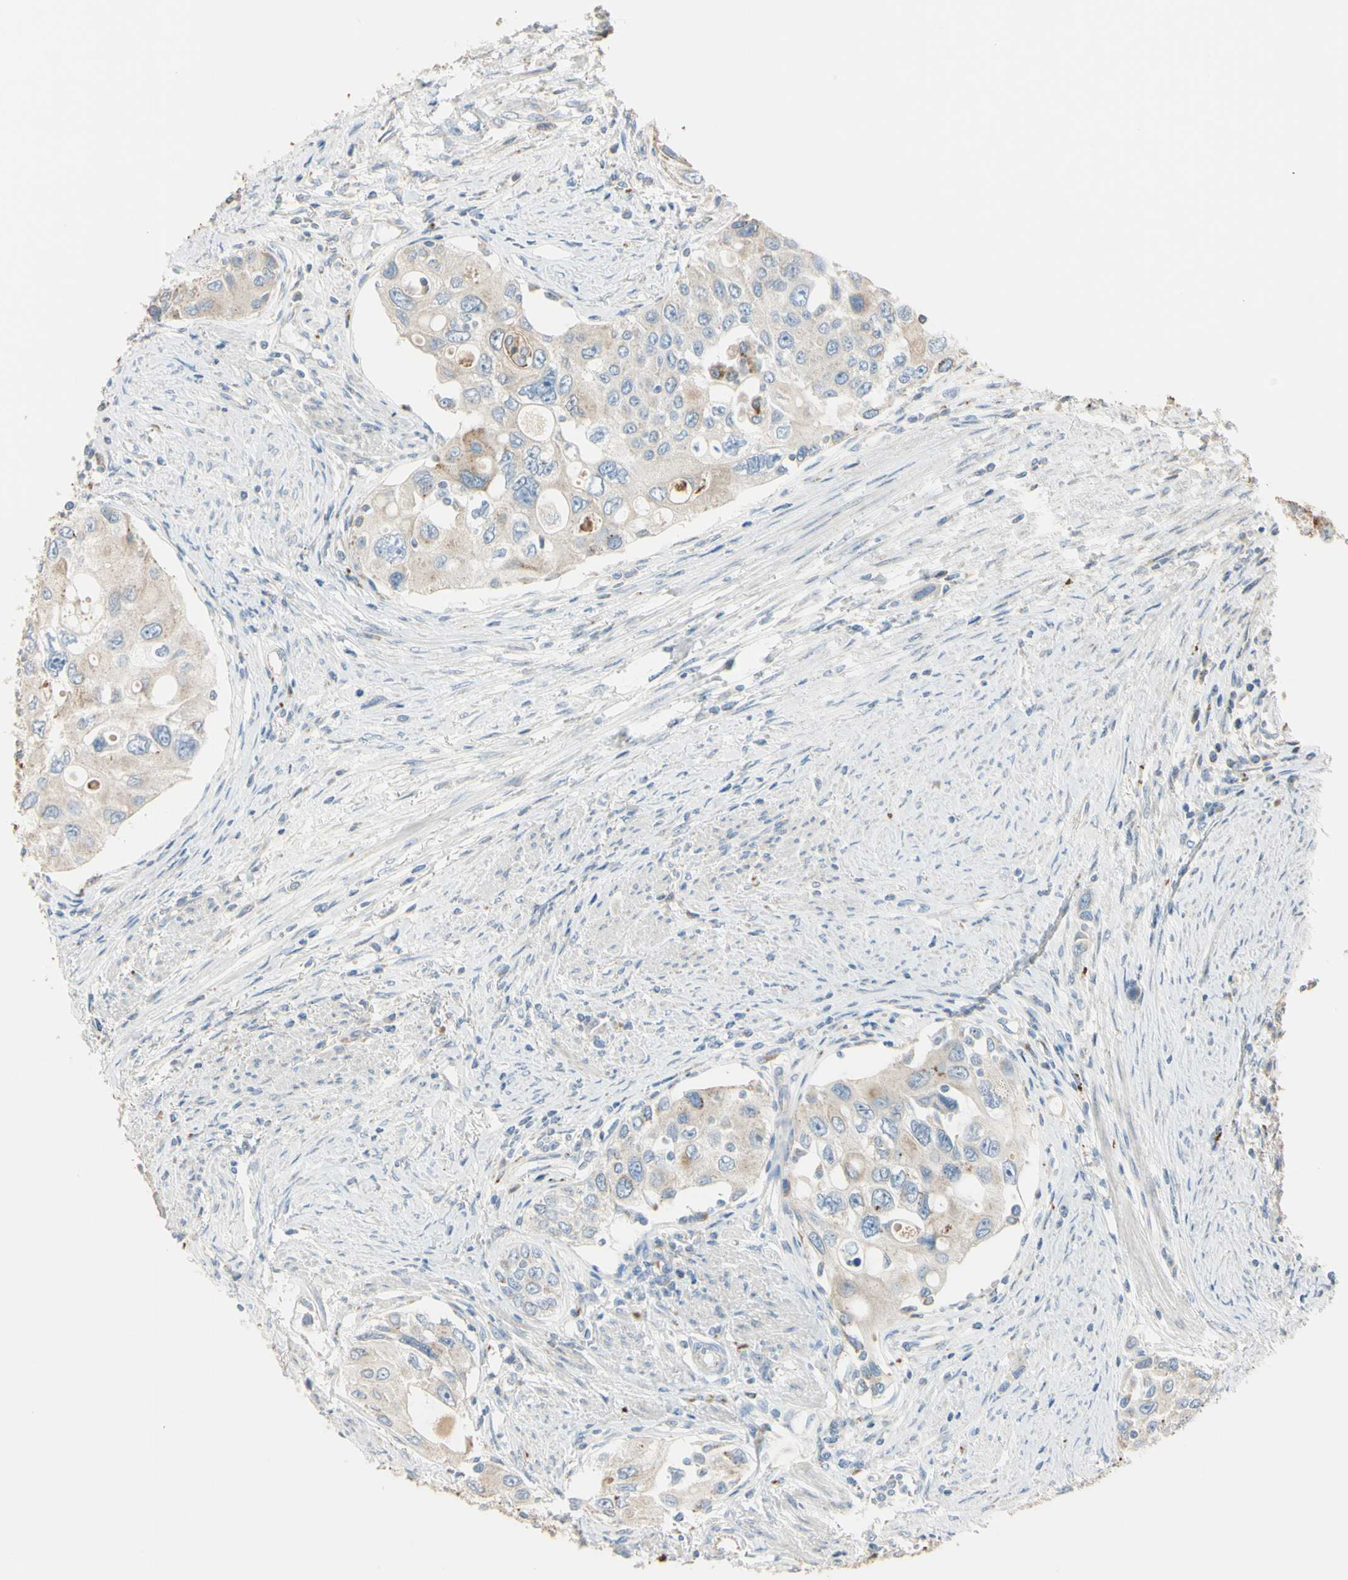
{"staining": {"intensity": "weak", "quantity": ">75%", "location": "cytoplasmic/membranous"}, "tissue": "urothelial cancer", "cell_type": "Tumor cells", "image_type": "cancer", "snomed": [{"axis": "morphology", "description": "Urothelial carcinoma, High grade"}, {"axis": "topography", "description": "Urinary bladder"}], "caption": "Tumor cells show low levels of weak cytoplasmic/membranous positivity in approximately >75% of cells in urothelial cancer. The protein is stained brown, and the nuclei are stained in blue (DAB (3,3'-diaminobenzidine) IHC with brightfield microscopy, high magnification).", "gene": "ANGPTL1", "patient": {"sex": "female", "age": 56}}